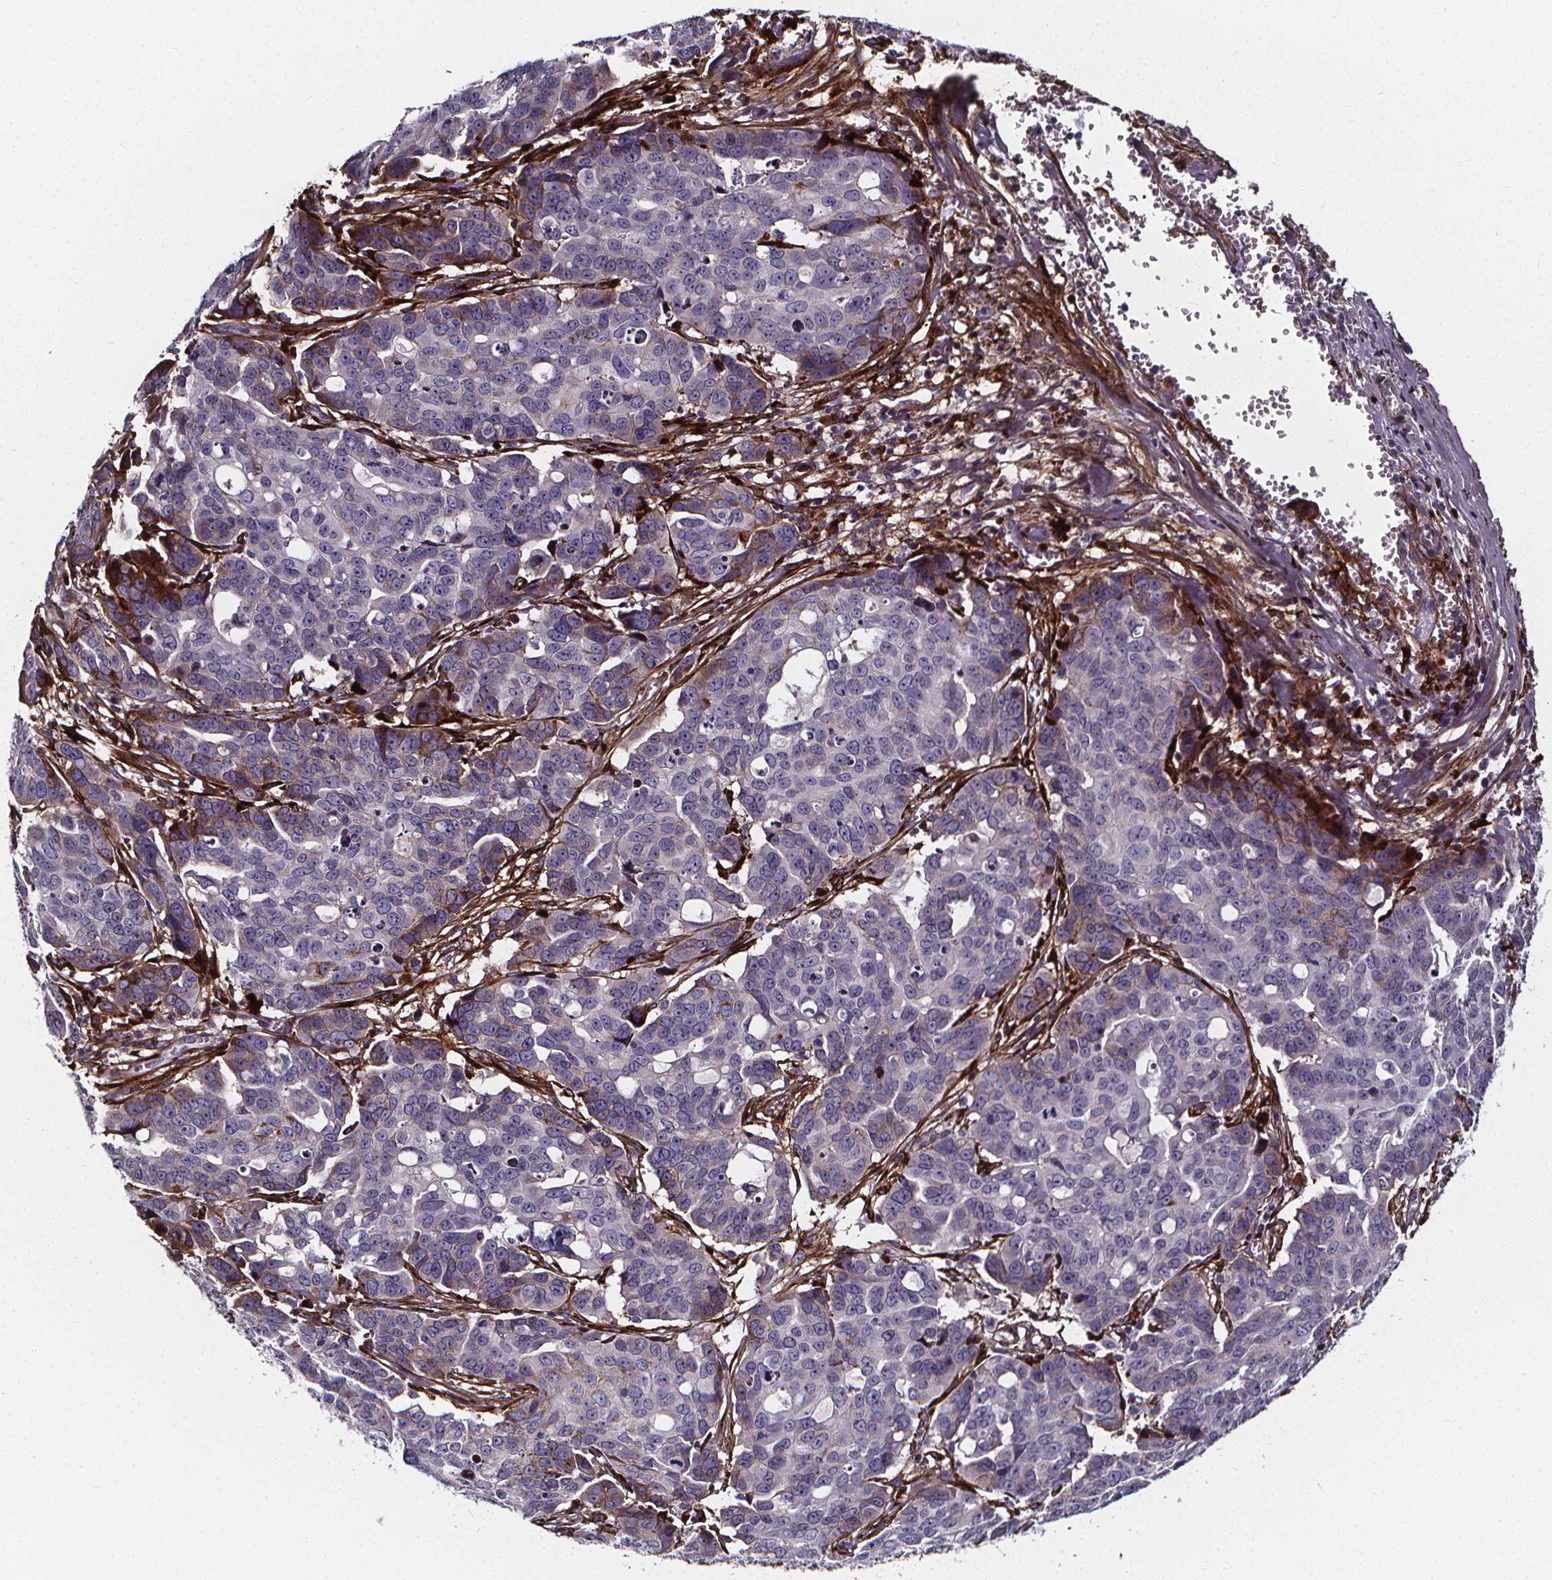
{"staining": {"intensity": "negative", "quantity": "none", "location": "none"}, "tissue": "ovarian cancer", "cell_type": "Tumor cells", "image_type": "cancer", "snomed": [{"axis": "morphology", "description": "Carcinoma, endometroid"}, {"axis": "topography", "description": "Ovary"}], "caption": "Ovarian cancer was stained to show a protein in brown. There is no significant staining in tumor cells.", "gene": "AEBP1", "patient": {"sex": "female", "age": 78}}